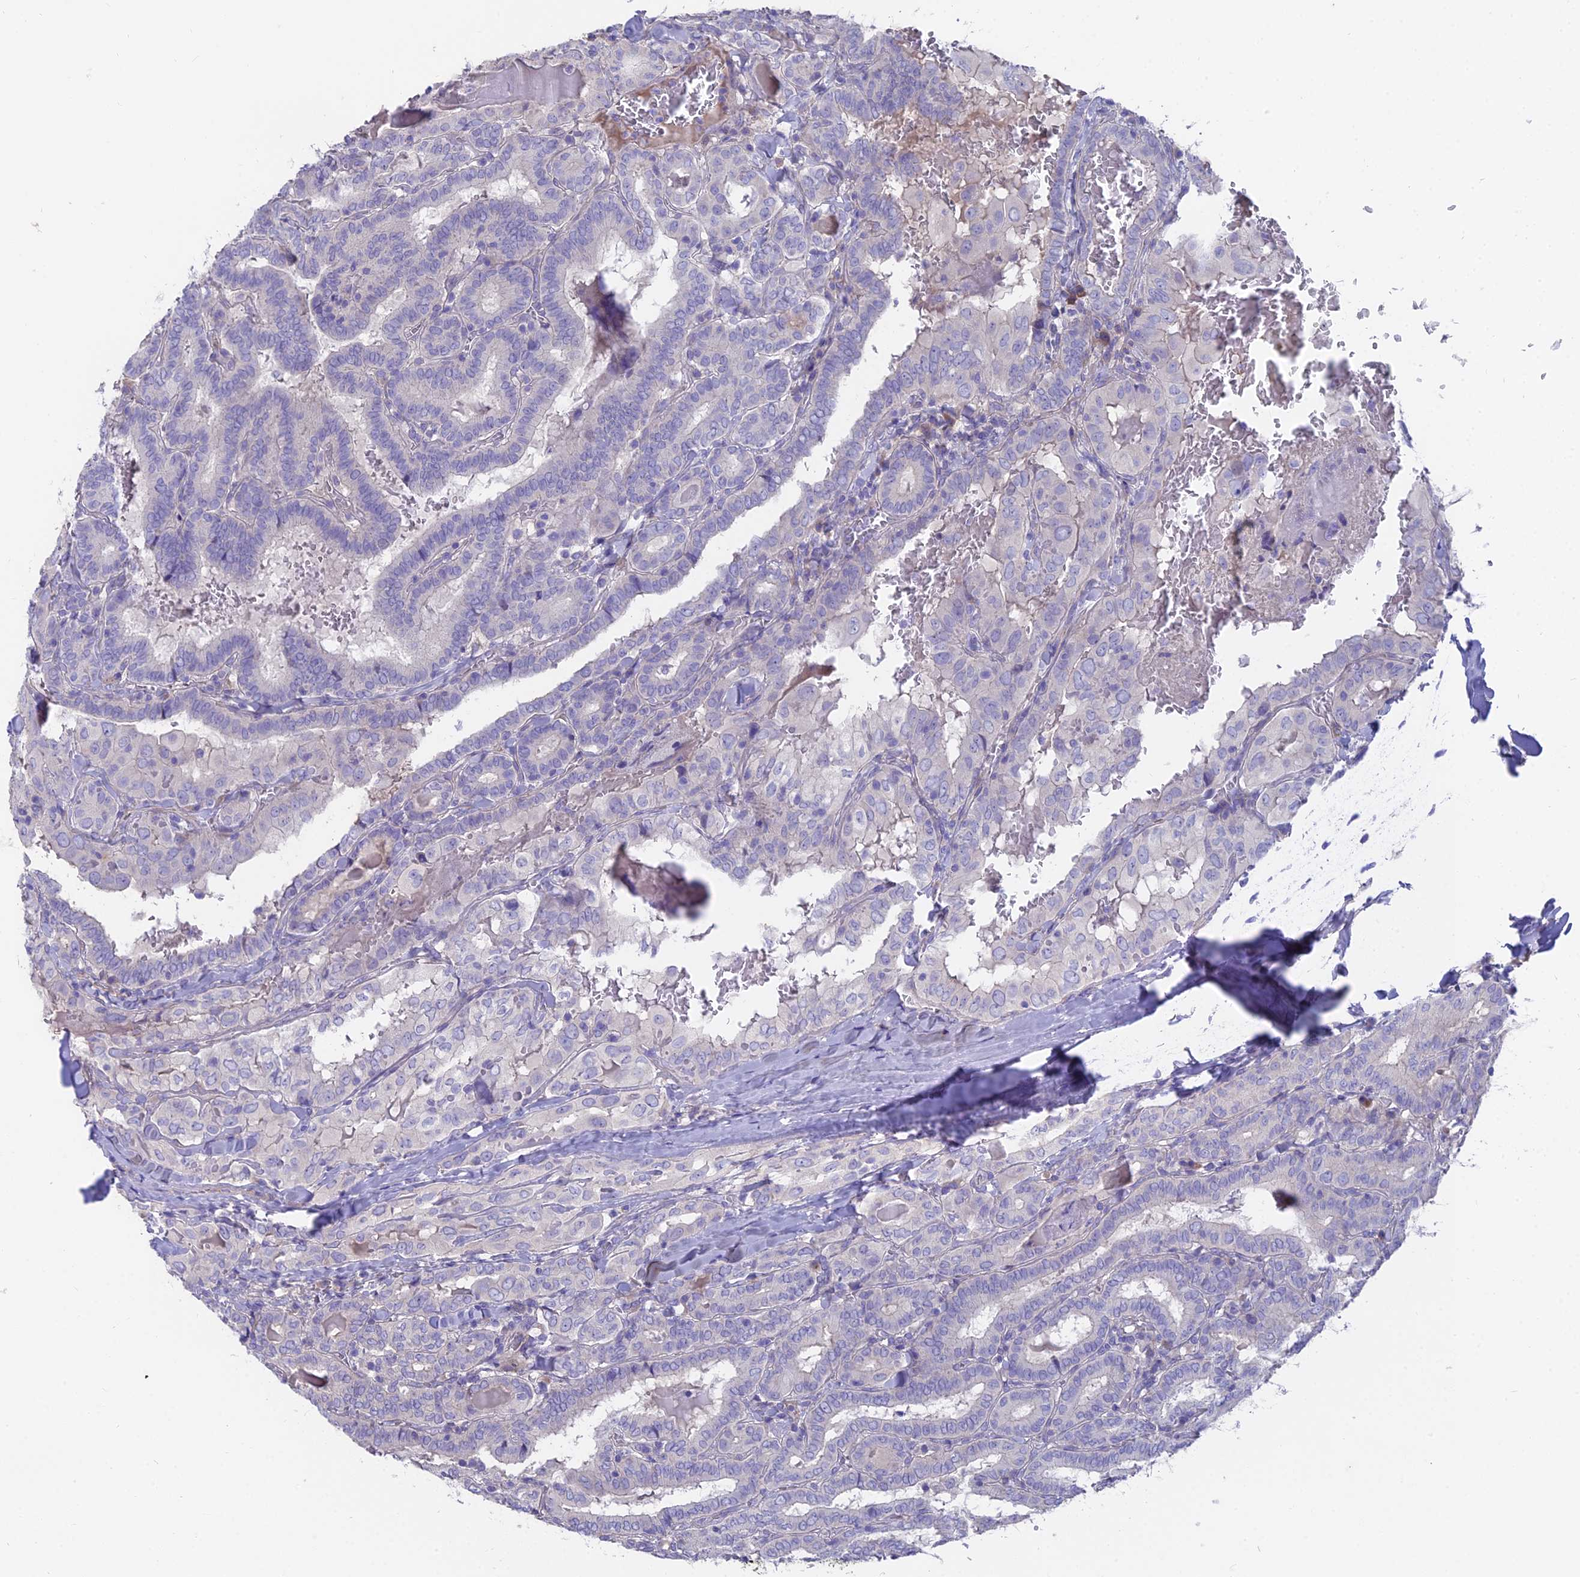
{"staining": {"intensity": "negative", "quantity": "none", "location": "none"}, "tissue": "thyroid cancer", "cell_type": "Tumor cells", "image_type": "cancer", "snomed": [{"axis": "morphology", "description": "Papillary adenocarcinoma, NOS"}, {"axis": "topography", "description": "Thyroid gland"}], "caption": "Photomicrograph shows no protein staining in tumor cells of thyroid cancer (papillary adenocarcinoma) tissue.", "gene": "FAM168B", "patient": {"sex": "female", "age": 72}}